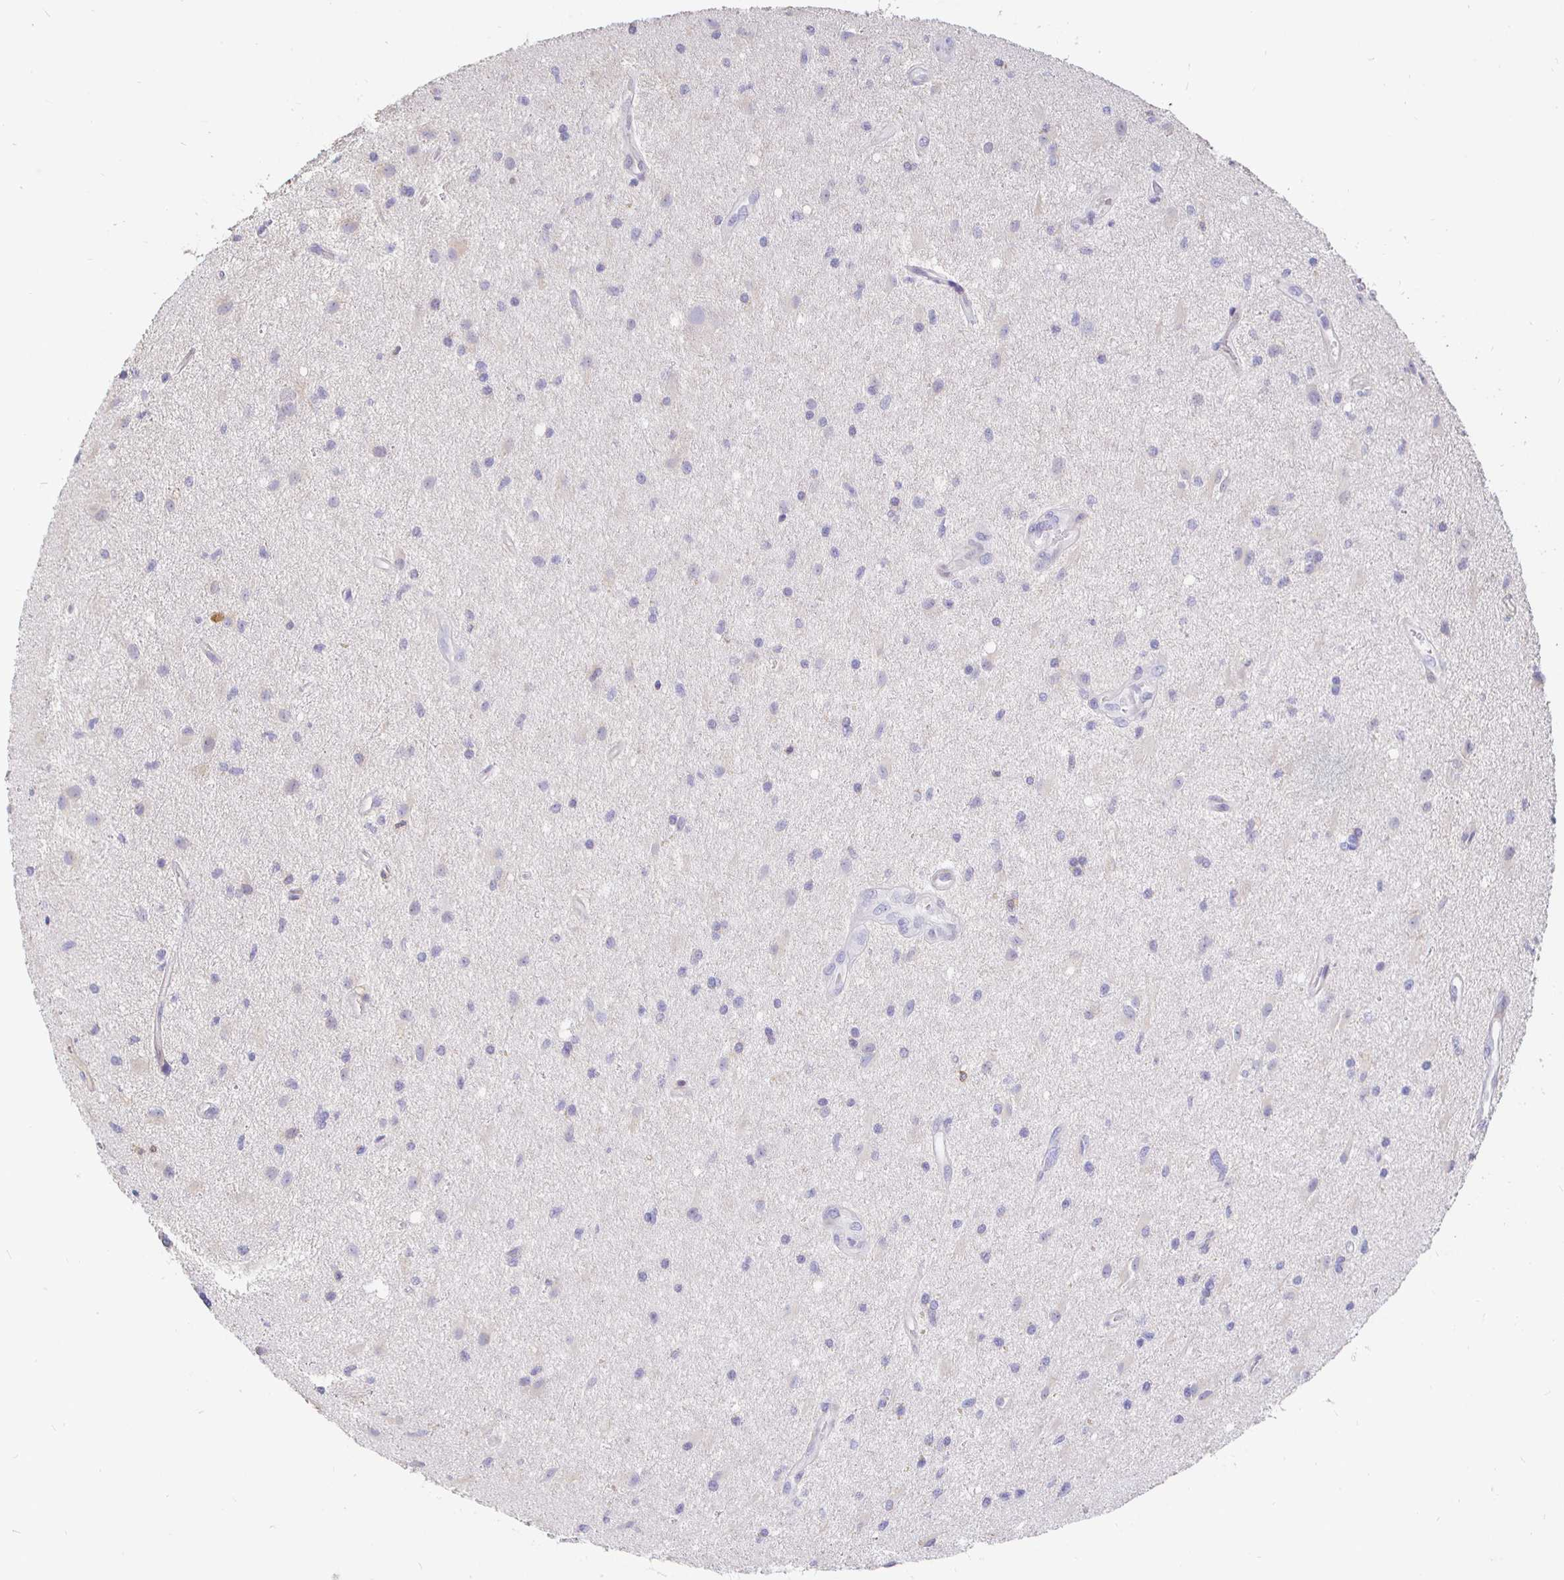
{"staining": {"intensity": "negative", "quantity": "none", "location": "none"}, "tissue": "glioma", "cell_type": "Tumor cells", "image_type": "cancer", "snomed": [{"axis": "morphology", "description": "Glioma, malignant, High grade"}, {"axis": "topography", "description": "Brain"}], "caption": "Immunohistochemistry (IHC) image of neoplastic tissue: malignant glioma (high-grade) stained with DAB displays no significant protein positivity in tumor cells.", "gene": "CXCR3", "patient": {"sex": "male", "age": 67}}